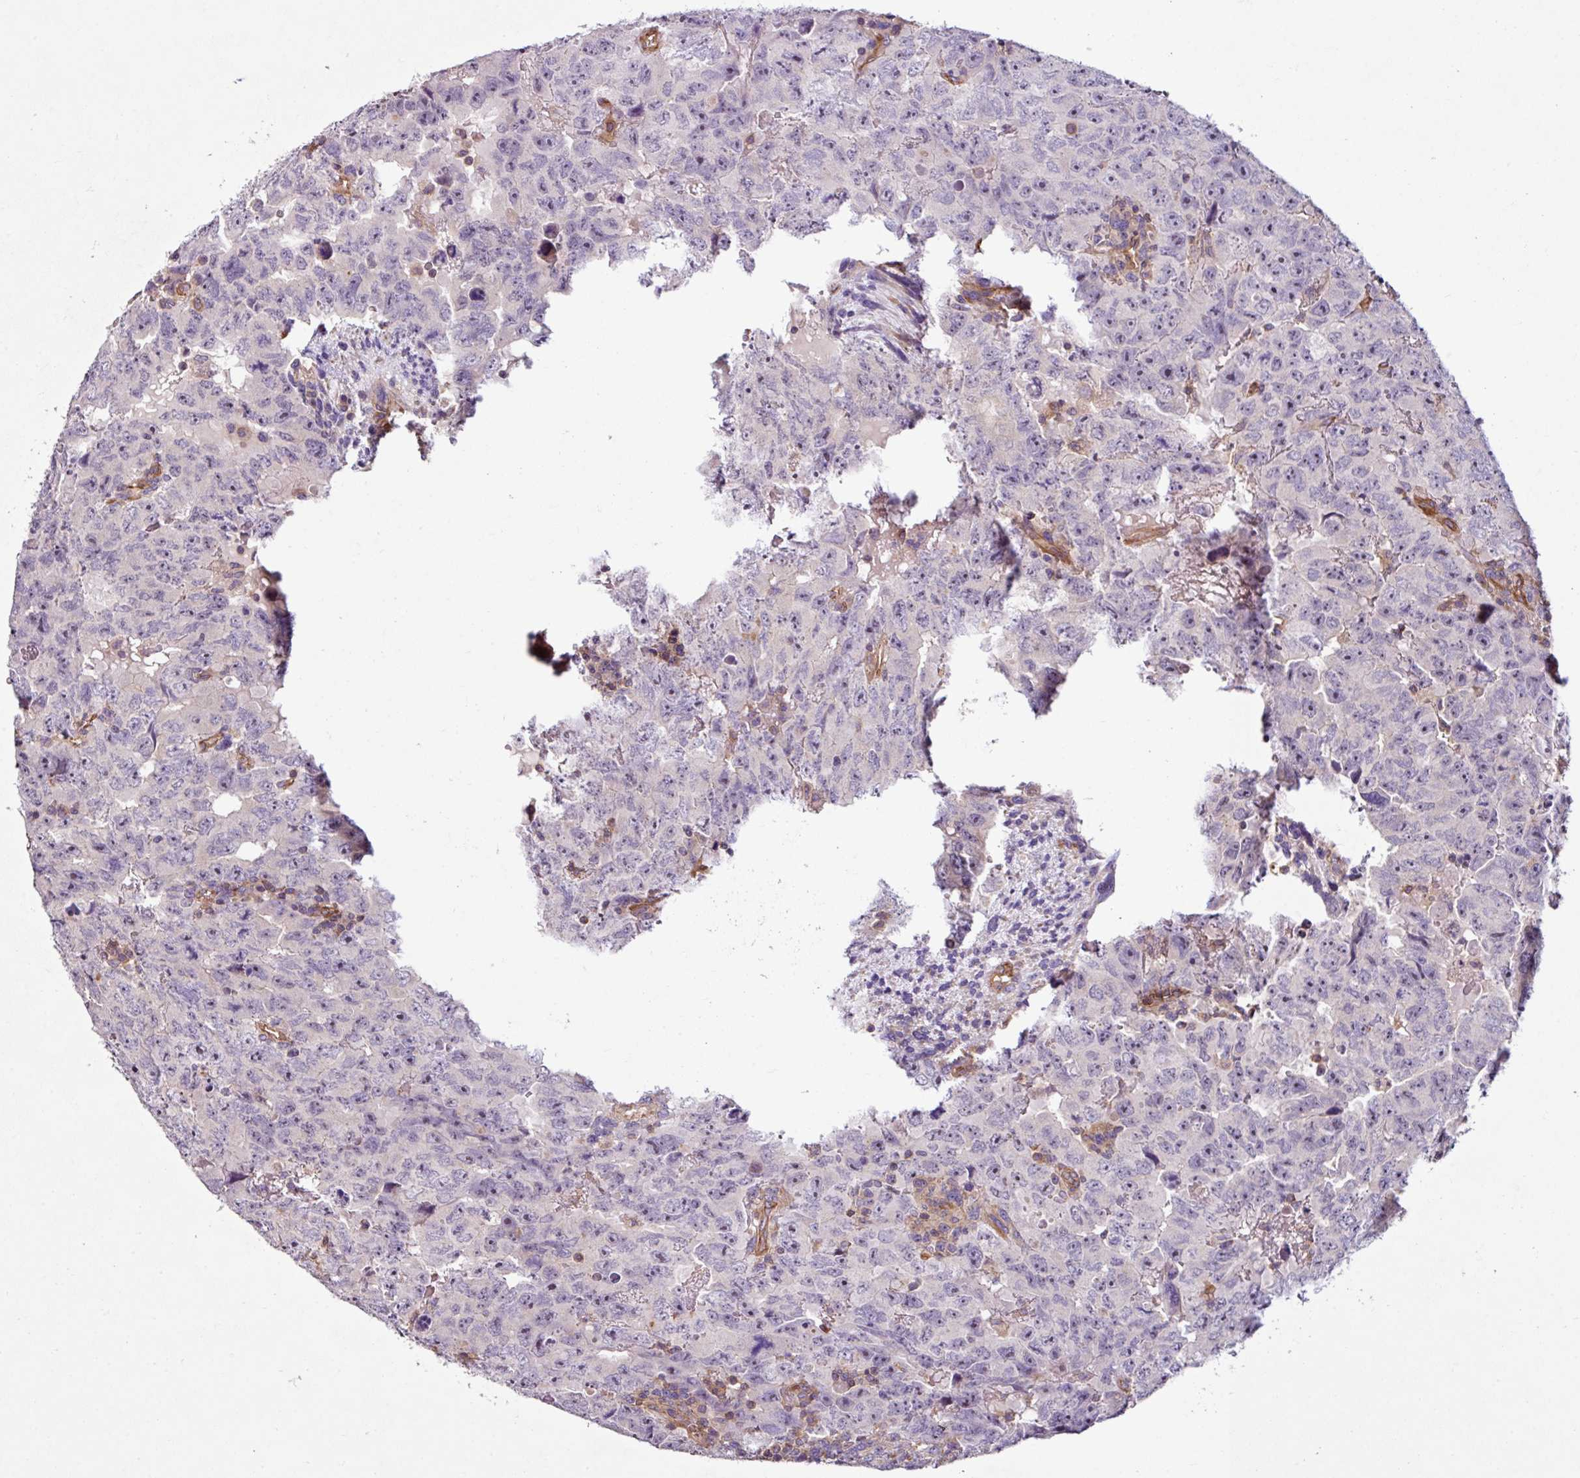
{"staining": {"intensity": "negative", "quantity": "none", "location": "none"}, "tissue": "testis cancer", "cell_type": "Tumor cells", "image_type": "cancer", "snomed": [{"axis": "morphology", "description": "Carcinoma, Embryonal, NOS"}, {"axis": "topography", "description": "Testis"}], "caption": "IHC of testis cancer (embryonal carcinoma) displays no positivity in tumor cells.", "gene": "ZNF106", "patient": {"sex": "male", "age": 24}}